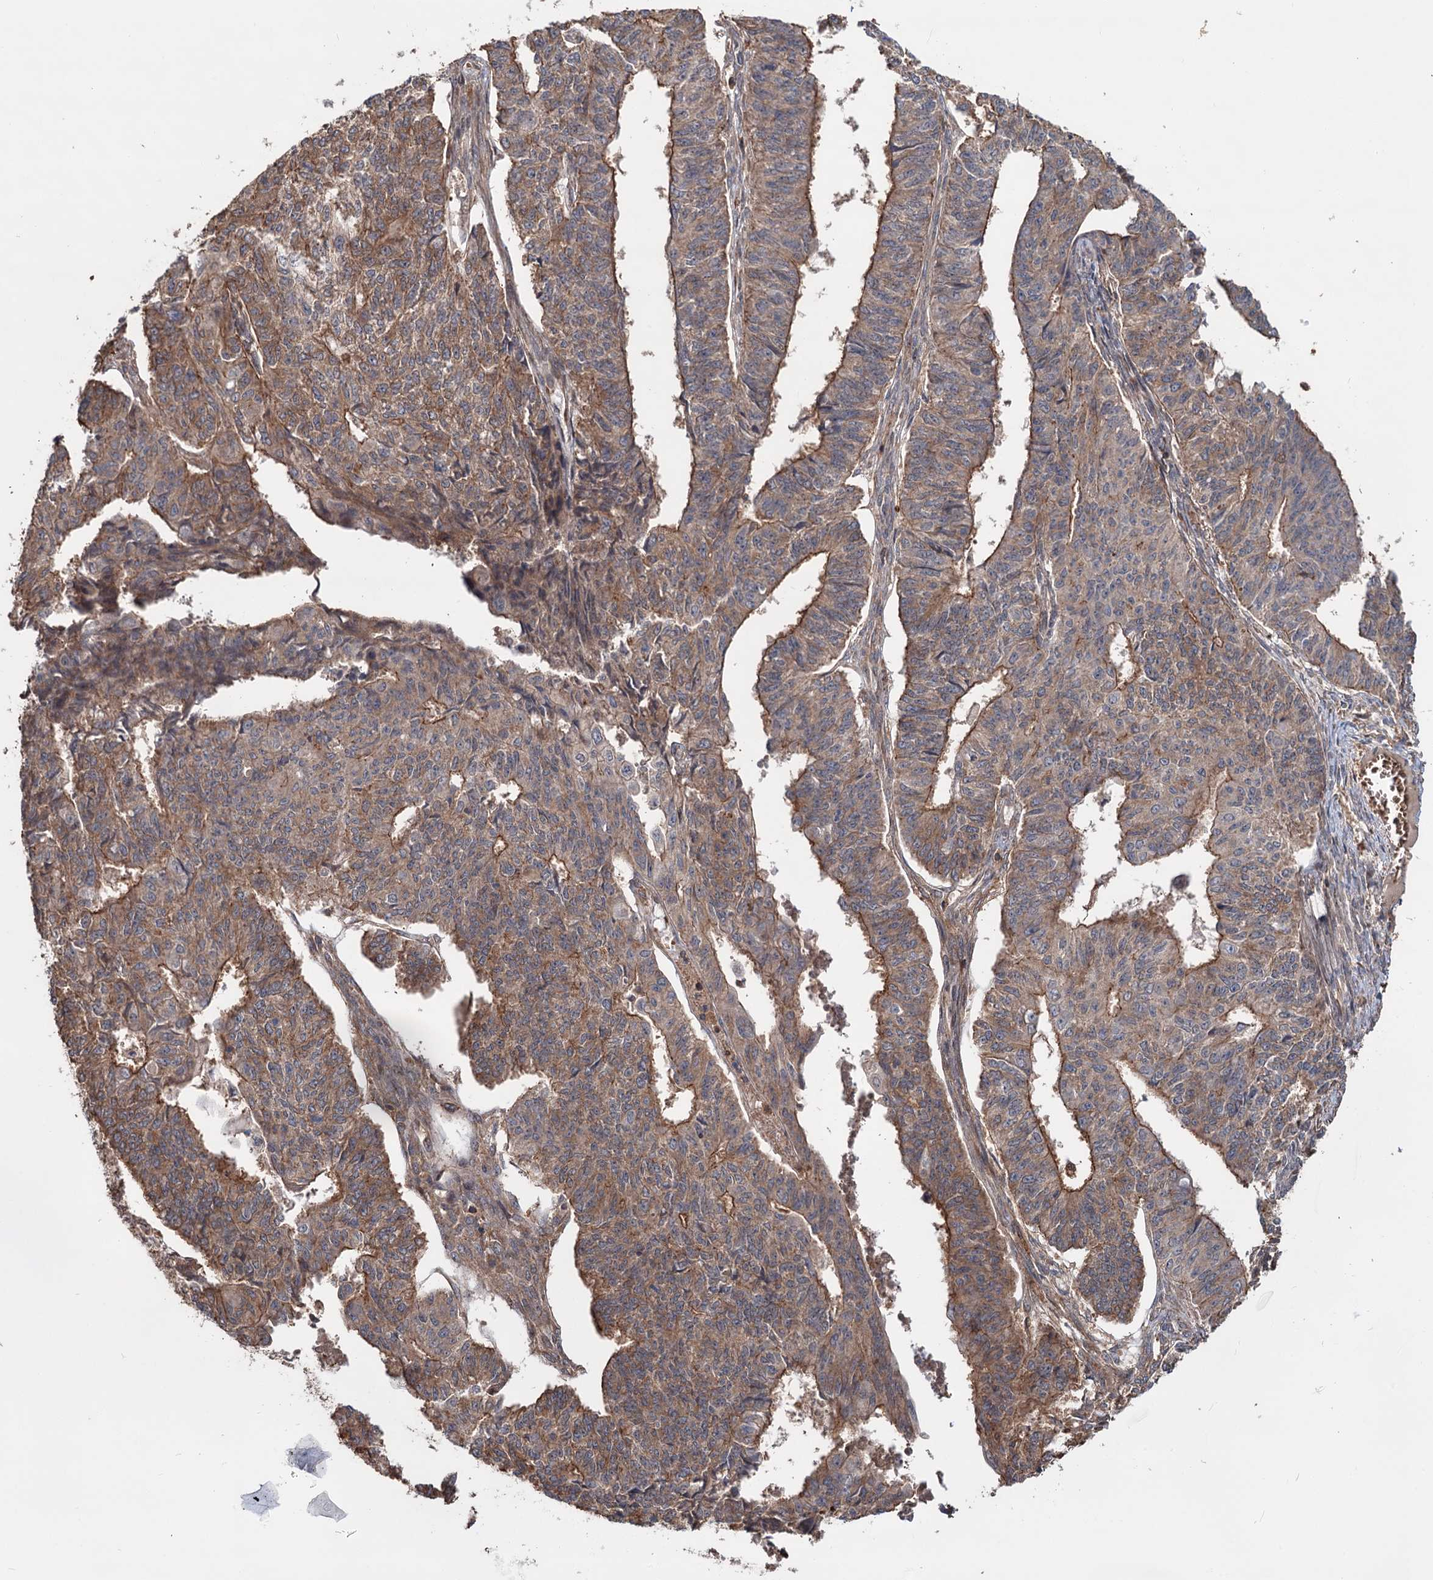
{"staining": {"intensity": "moderate", "quantity": "25%-75%", "location": "cytoplasmic/membranous"}, "tissue": "endometrial cancer", "cell_type": "Tumor cells", "image_type": "cancer", "snomed": [{"axis": "morphology", "description": "Adenocarcinoma, NOS"}, {"axis": "topography", "description": "Endometrium"}], "caption": "Brown immunohistochemical staining in human endometrial cancer demonstrates moderate cytoplasmic/membranous expression in about 25%-75% of tumor cells. The staining is performed using DAB (3,3'-diaminobenzidine) brown chromogen to label protein expression. The nuclei are counter-stained blue using hematoxylin.", "gene": "GRIP1", "patient": {"sex": "female", "age": 32}}